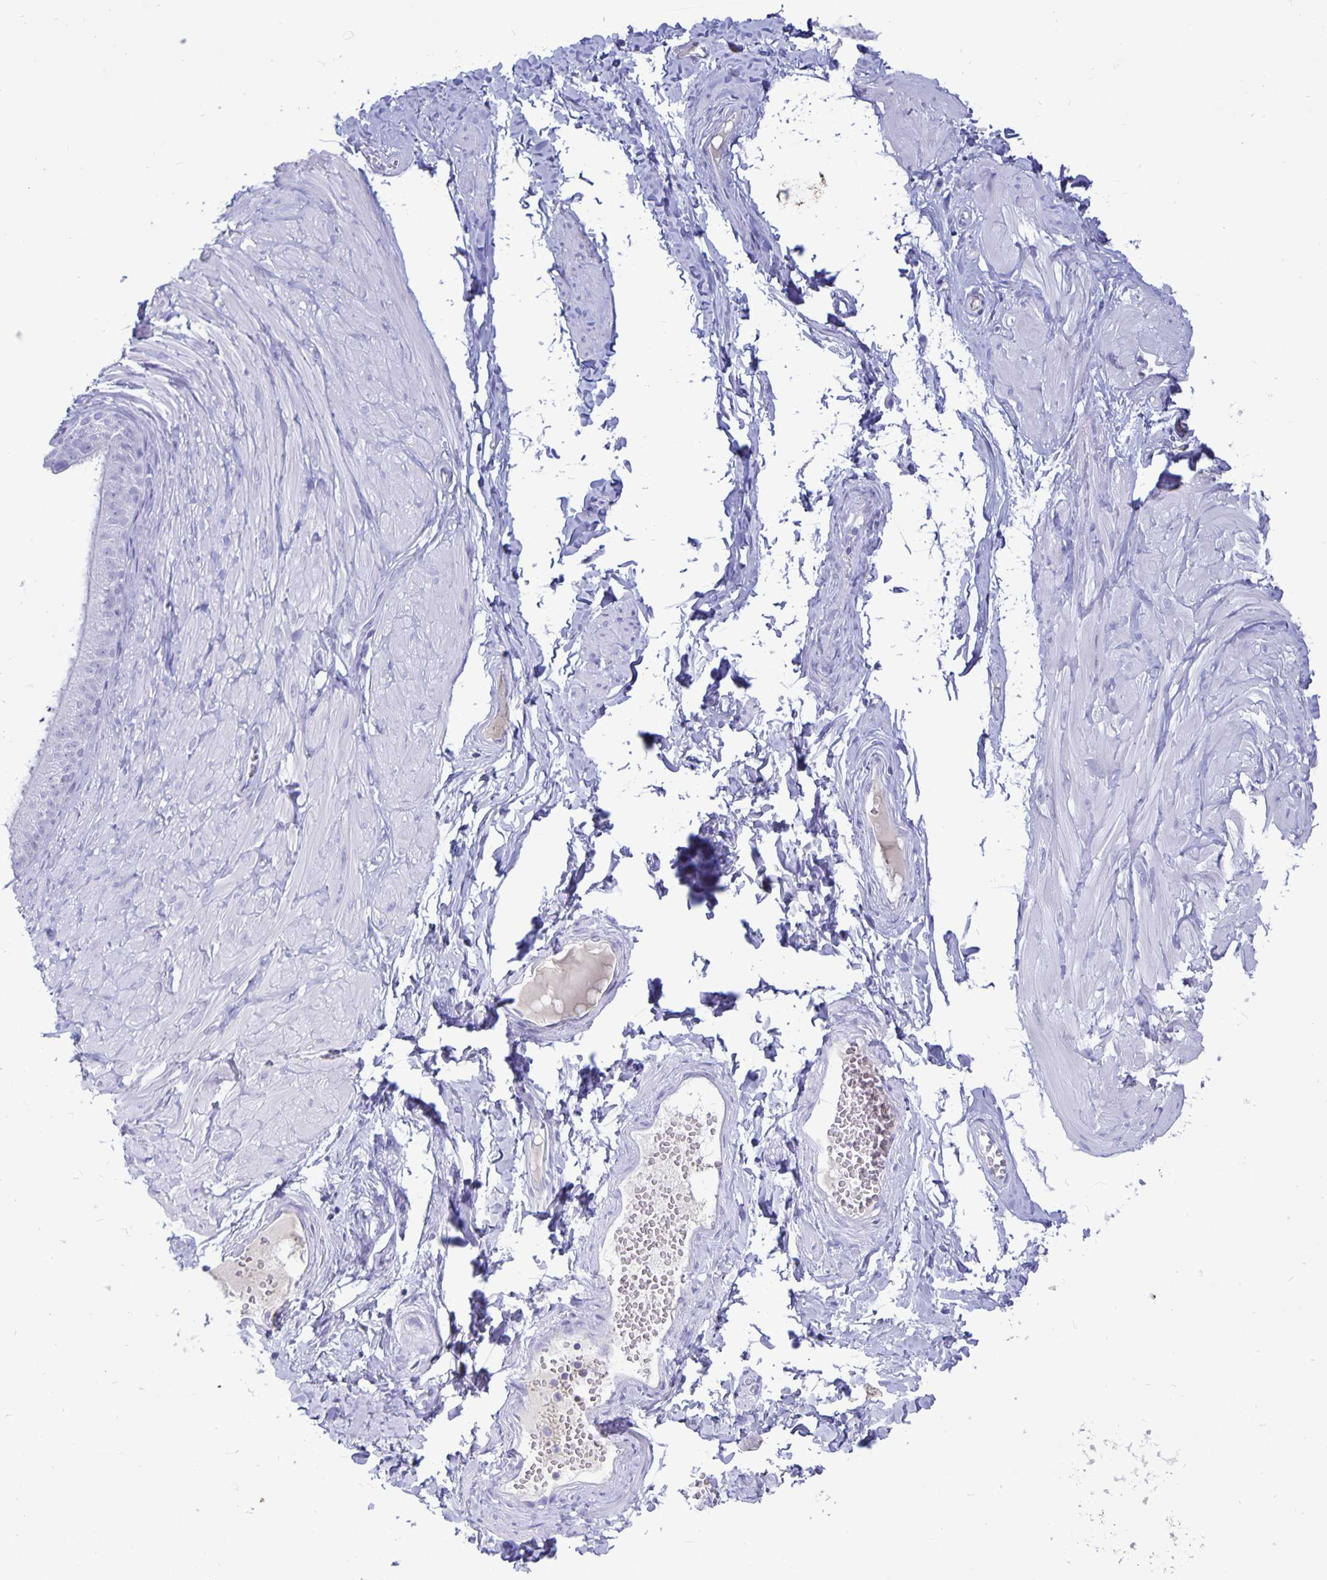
{"staining": {"intensity": "negative", "quantity": "none", "location": "none"}, "tissue": "adipose tissue", "cell_type": "Adipocytes", "image_type": "normal", "snomed": [{"axis": "morphology", "description": "Normal tissue, NOS"}, {"axis": "topography", "description": "Epididymis, spermatic cord, NOS"}, {"axis": "topography", "description": "Epididymis"}, {"axis": "topography", "description": "Peripheral nerve tissue"}], "caption": "Adipocytes are negative for protein expression in normal human adipose tissue. The staining was performed using DAB (3,3'-diaminobenzidine) to visualize the protein expression in brown, while the nuclei were stained in blue with hematoxylin (Magnification: 20x).", "gene": "BPIFA3", "patient": {"sex": "male", "age": 29}}